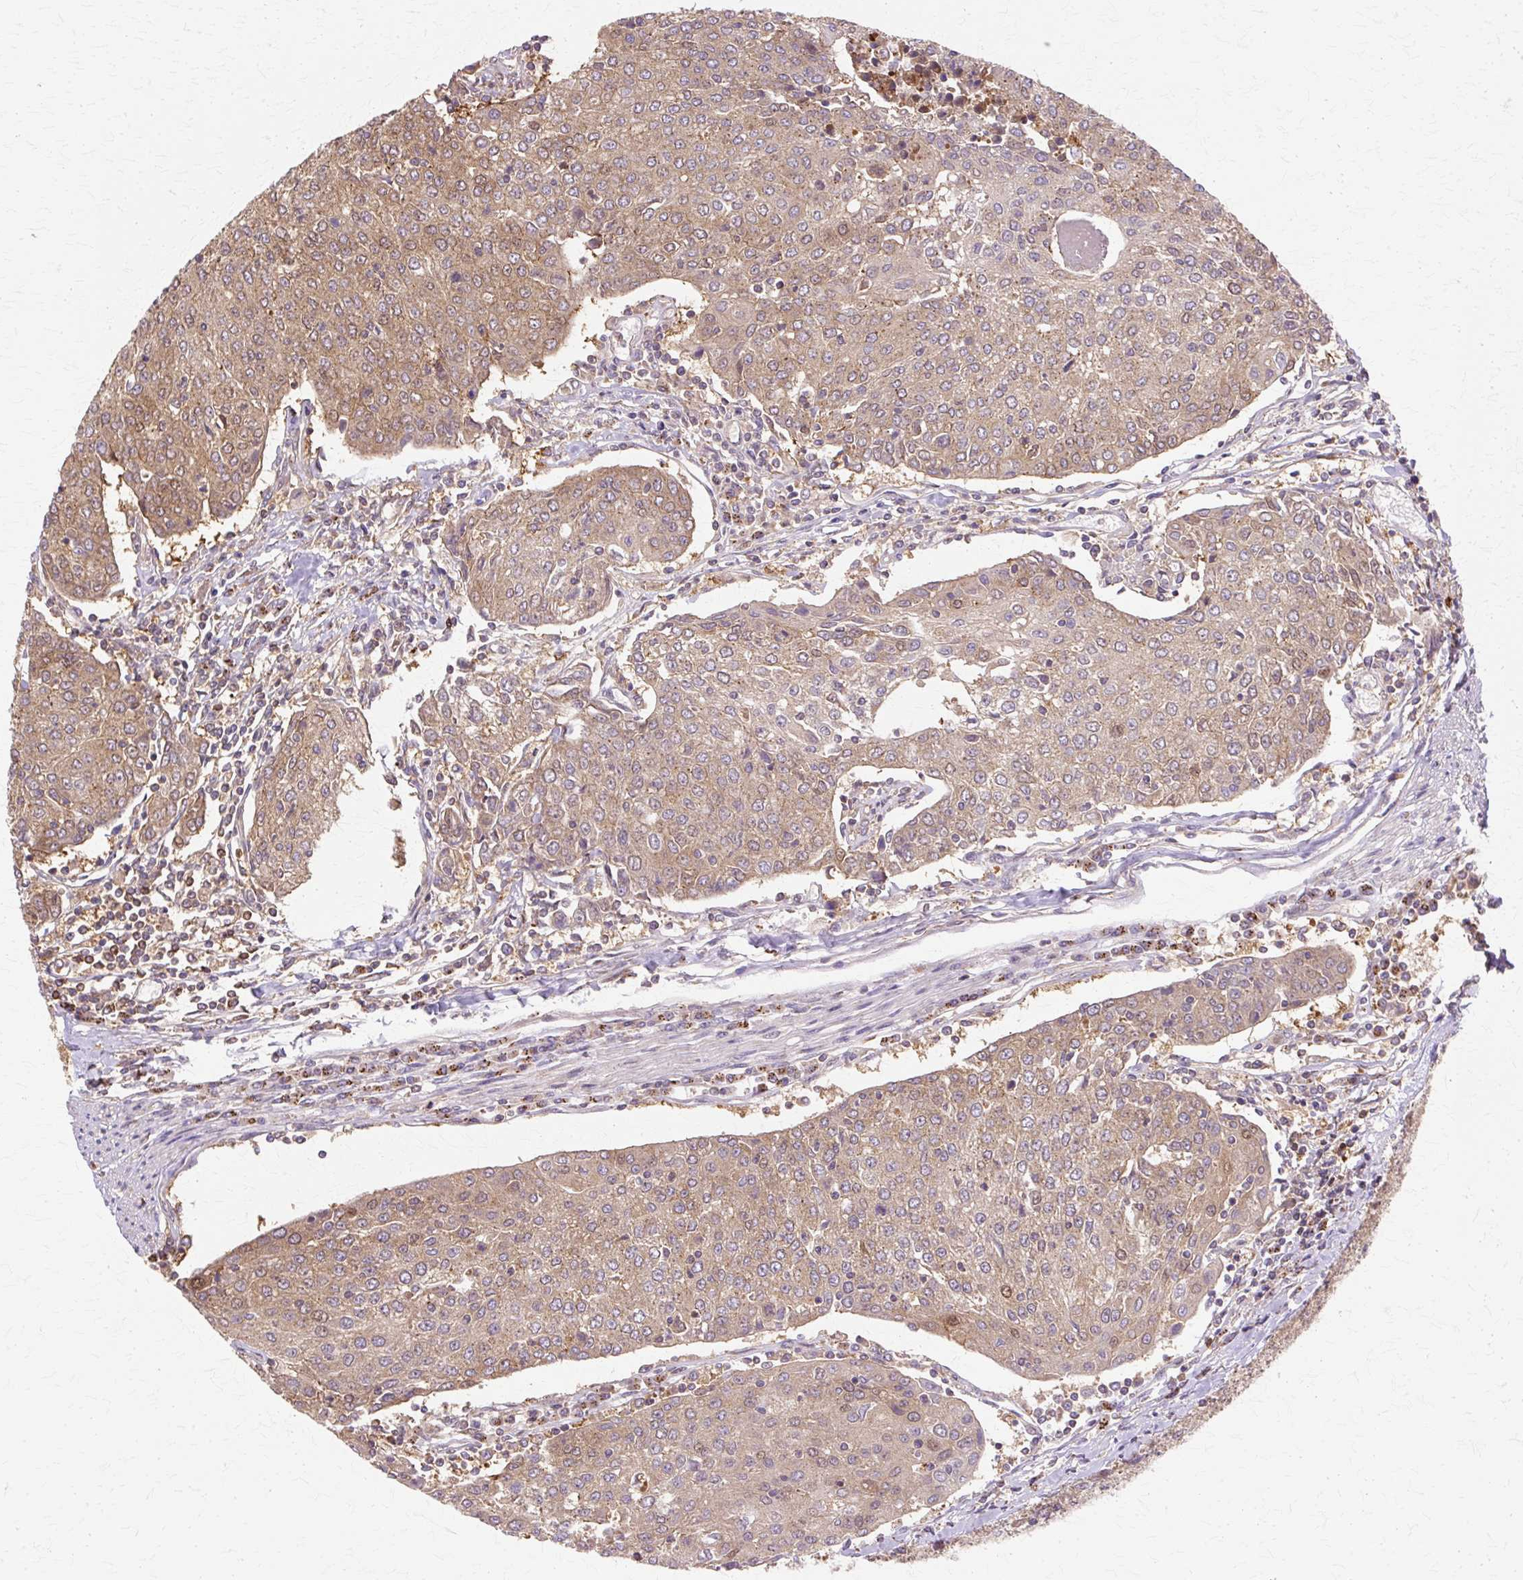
{"staining": {"intensity": "moderate", "quantity": ">75%", "location": "cytoplasmic/membranous"}, "tissue": "urothelial cancer", "cell_type": "Tumor cells", "image_type": "cancer", "snomed": [{"axis": "morphology", "description": "Urothelial carcinoma, High grade"}, {"axis": "topography", "description": "Urinary bladder"}], "caption": "Protein expression analysis of human urothelial carcinoma (high-grade) reveals moderate cytoplasmic/membranous positivity in about >75% of tumor cells.", "gene": "COPB1", "patient": {"sex": "female", "age": 85}}